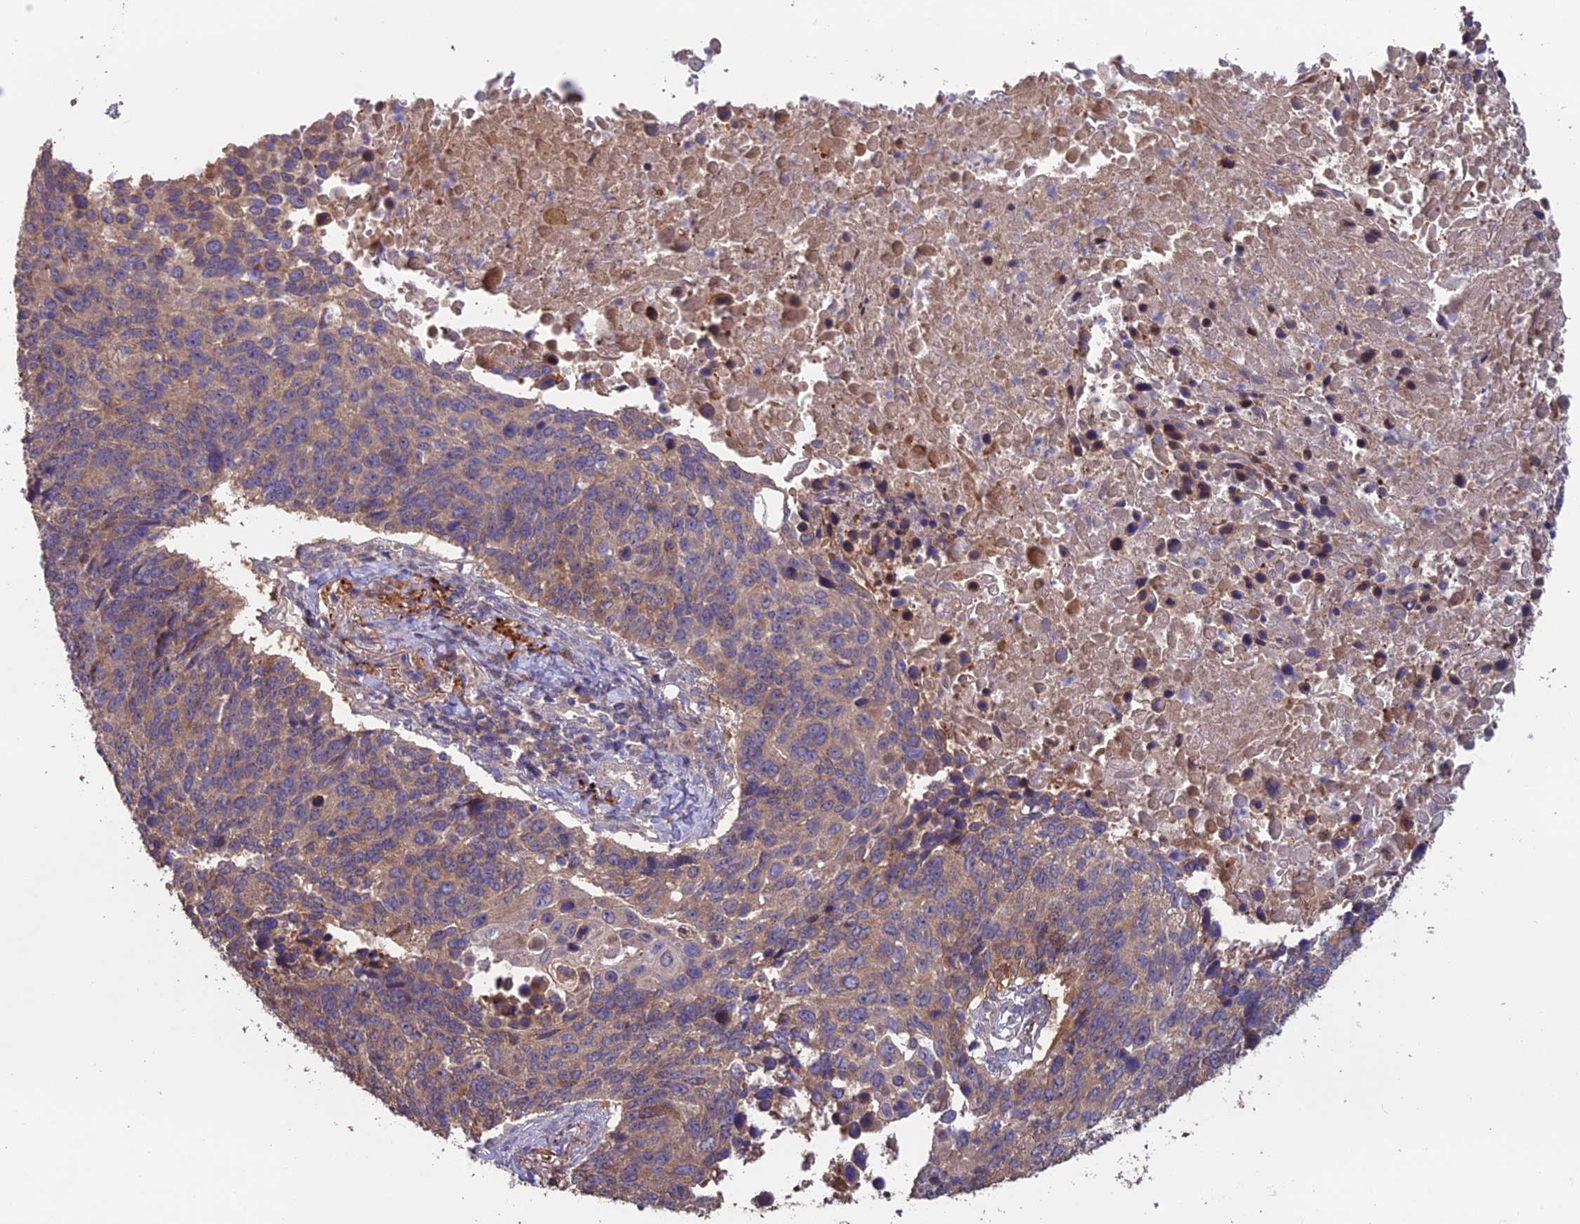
{"staining": {"intensity": "moderate", "quantity": ">75%", "location": "cytoplasmic/membranous"}, "tissue": "lung cancer", "cell_type": "Tumor cells", "image_type": "cancer", "snomed": [{"axis": "morphology", "description": "Normal tissue, NOS"}, {"axis": "morphology", "description": "Squamous cell carcinoma, NOS"}, {"axis": "topography", "description": "Lymph node"}, {"axis": "topography", "description": "Lung"}], "caption": "Immunohistochemical staining of squamous cell carcinoma (lung) shows medium levels of moderate cytoplasmic/membranous staining in approximately >75% of tumor cells.", "gene": "SHISA5", "patient": {"sex": "male", "age": 66}}